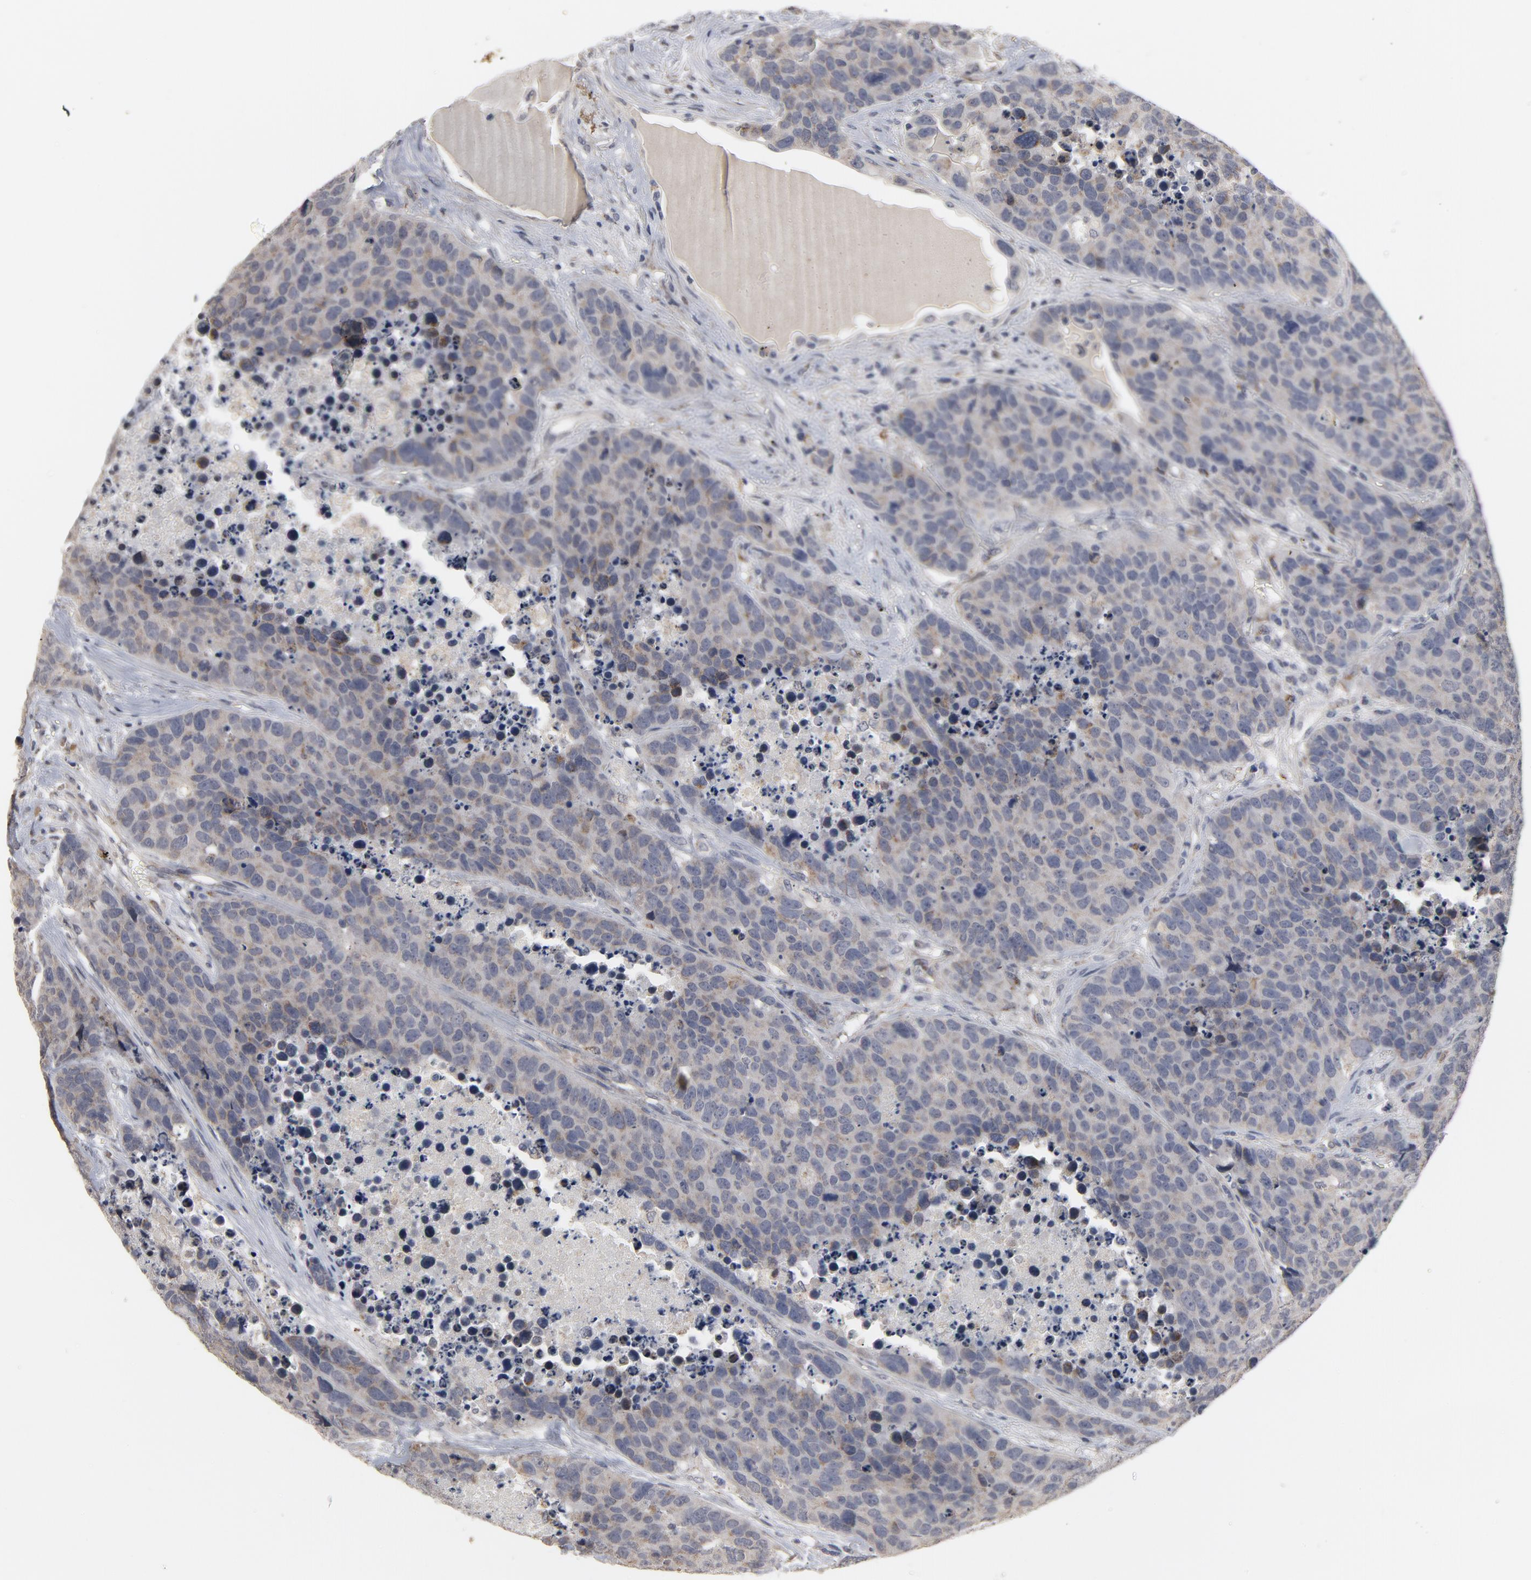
{"staining": {"intensity": "negative", "quantity": "none", "location": "none"}, "tissue": "carcinoid", "cell_type": "Tumor cells", "image_type": "cancer", "snomed": [{"axis": "morphology", "description": "Carcinoid, malignant, NOS"}, {"axis": "topography", "description": "Lung"}], "caption": "This is an immunohistochemistry image of human carcinoid. There is no staining in tumor cells.", "gene": "PPP1R1B", "patient": {"sex": "male", "age": 60}}